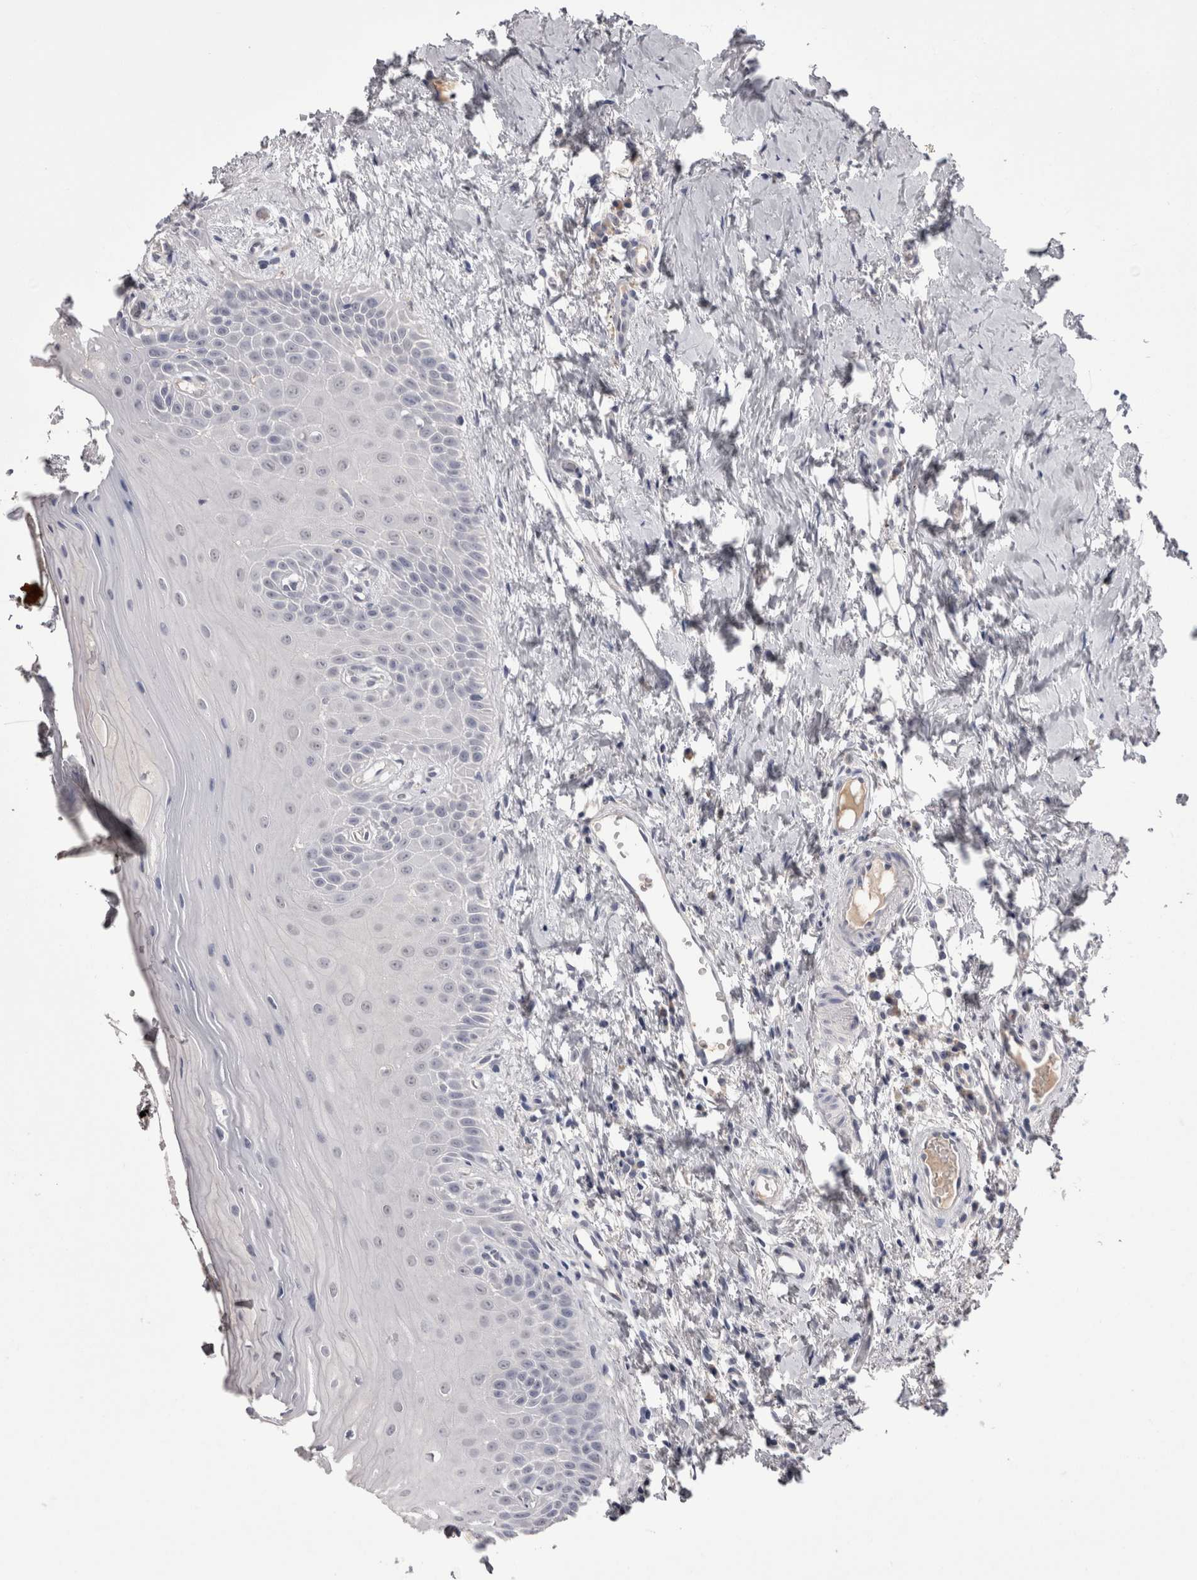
{"staining": {"intensity": "negative", "quantity": "none", "location": "none"}, "tissue": "oral mucosa", "cell_type": "Squamous epithelial cells", "image_type": "normal", "snomed": [{"axis": "morphology", "description": "Normal tissue, NOS"}, {"axis": "topography", "description": "Oral tissue"}], "caption": "A high-resolution micrograph shows immunohistochemistry (IHC) staining of benign oral mucosa, which displays no significant staining in squamous epithelial cells.", "gene": "CDHR5", "patient": {"sex": "male", "age": 66}}